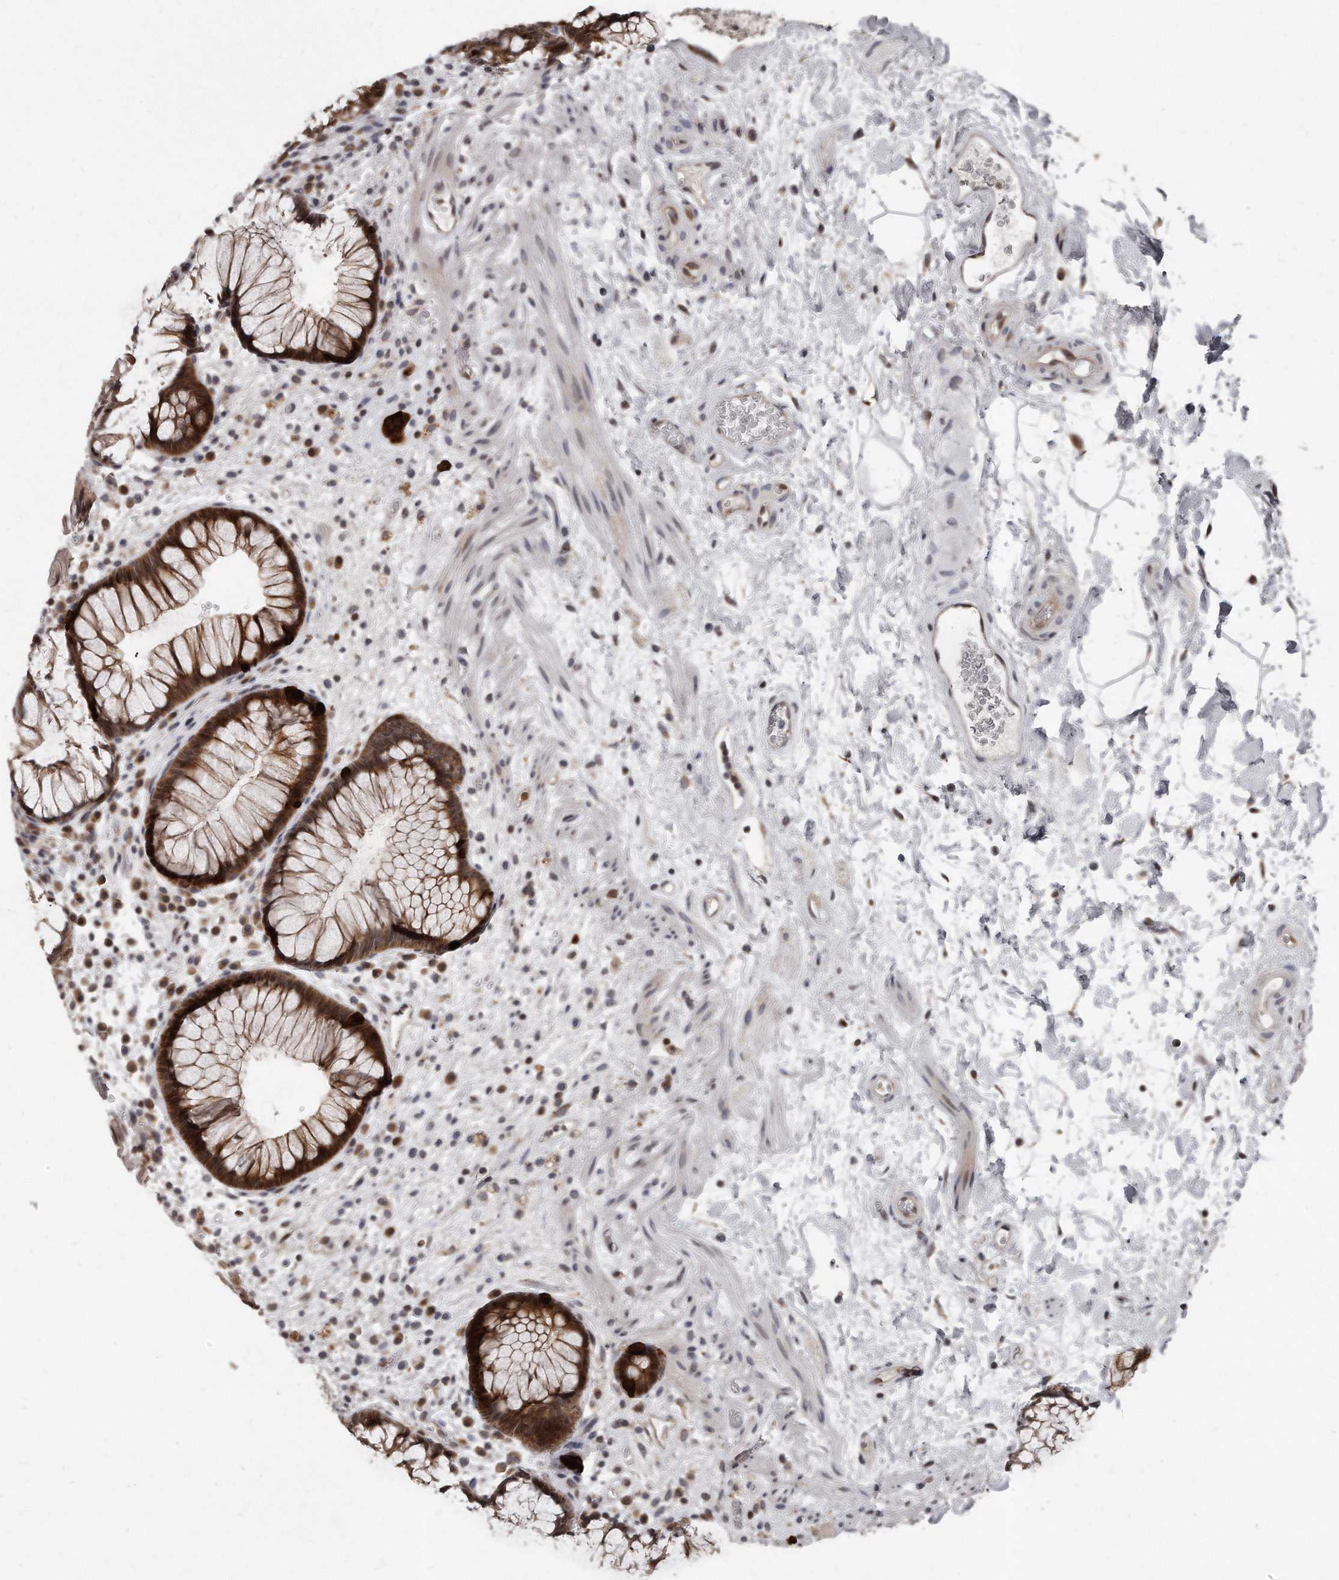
{"staining": {"intensity": "strong", "quantity": "<25%", "location": "cytoplasmic/membranous,nuclear"}, "tissue": "rectum", "cell_type": "Glandular cells", "image_type": "normal", "snomed": [{"axis": "morphology", "description": "Normal tissue, NOS"}, {"axis": "topography", "description": "Rectum"}], "caption": "Glandular cells reveal strong cytoplasmic/membranous,nuclear positivity in approximately <25% of cells in normal rectum. The staining was performed using DAB, with brown indicating positive protein expression. Nuclei are stained blue with hematoxylin.", "gene": "GCH1", "patient": {"sex": "male", "age": 51}}